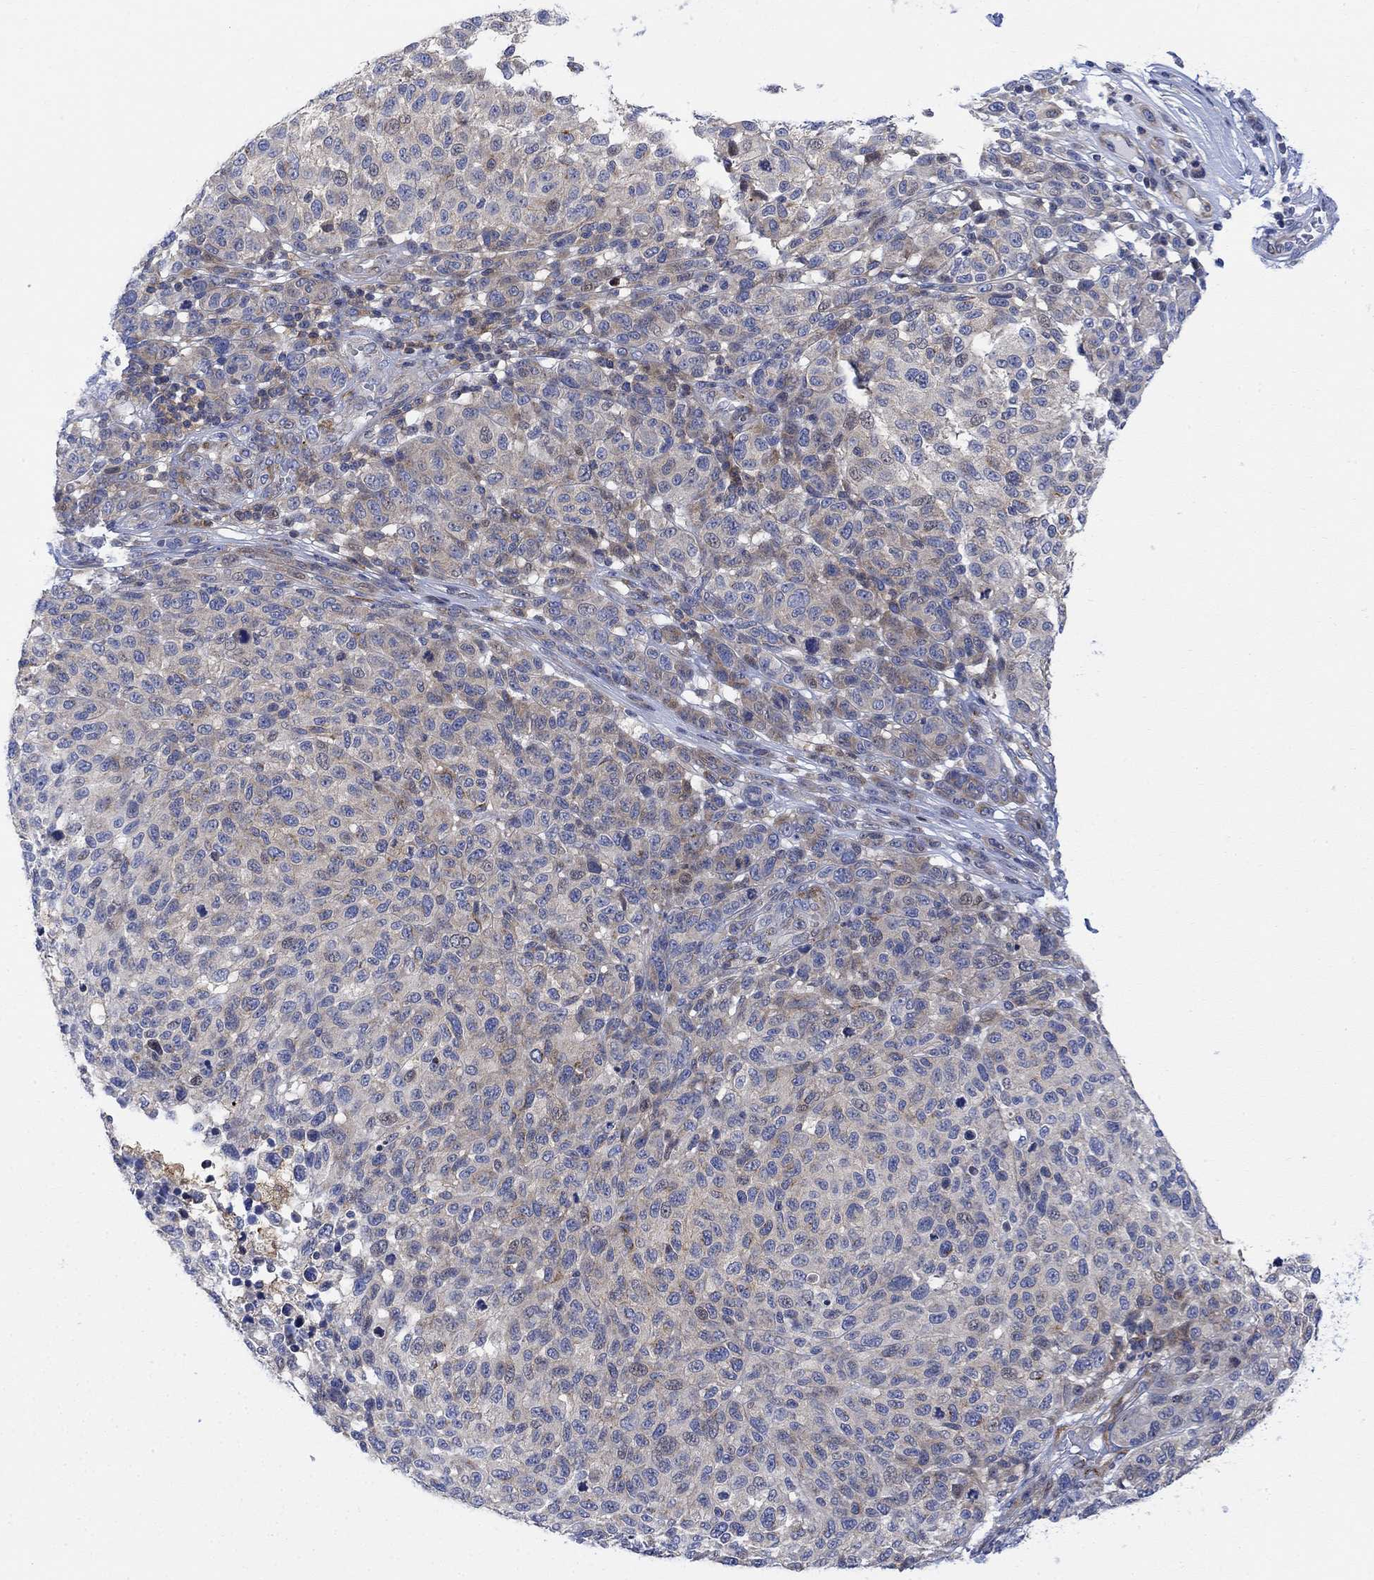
{"staining": {"intensity": "weak", "quantity": "<25%", "location": "cytoplasmic/membranous"}, "tissue": "melanoma", "cell_type": "Tumor cells", "image_type": "cancer", "snomed": [{"axis": "morphology", "description": "Malignant melanoma, NOS"}, {"axis": "topography", "description": "Skin"}], "caption": "This histopathology image is of malignant melanoma stained with immunohistochemistry (IHC) to label a protein in brown with the nuclei are counter-stained blue. There is no expression in tumor cells. The staining is performed using DAB (3,3'-diaminobenzidine) brown chromogen with nuclei counter-stained in using hematoxylin.", "gene": "ARSK", "patient": {"sex": "male", "age": 59}}